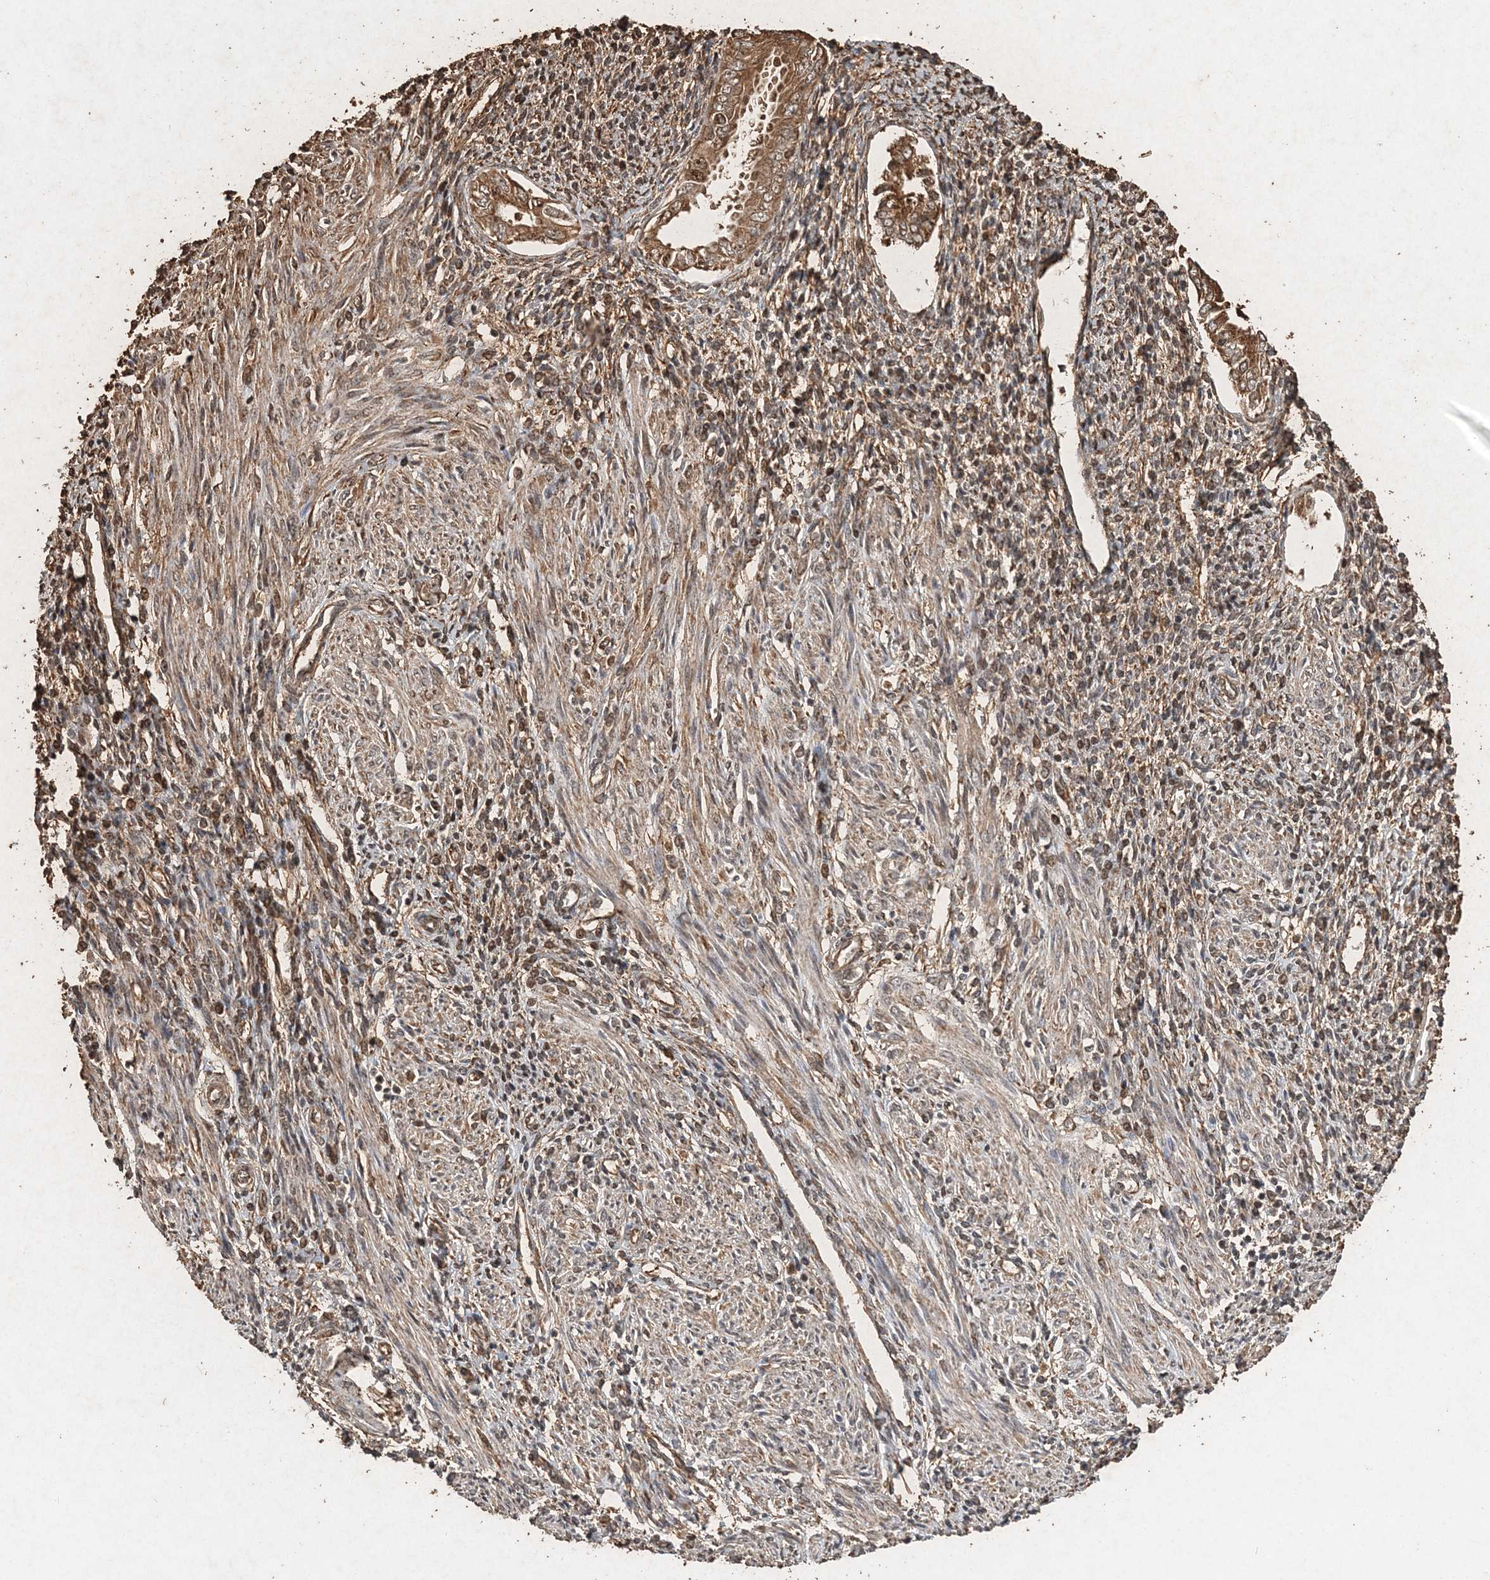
{"staining": {"intensity": "moderate", "quantity": "<25%", "location": "cytoplasmic/membranous"}, "tissue": "endometrium", "cell_type": "Cells in endometrial stroma", "image_type": "normal", "snomed": [{"axis": "morphology", "description": "Normal tissue, NOS"}, {"axis": "topography", "description": "Endometrium"}], "caption": "Immunohistochemistry (IHC) (DAB (3,3'-diaminobenzidine)) staining of unremarkable human endometrium displays moderate cytoplasmic/membranous protein positivity in about <25% of cells in endometrial stroma.", "gene": "RAB14", "patient": {"sex": "female", "age": 66}}